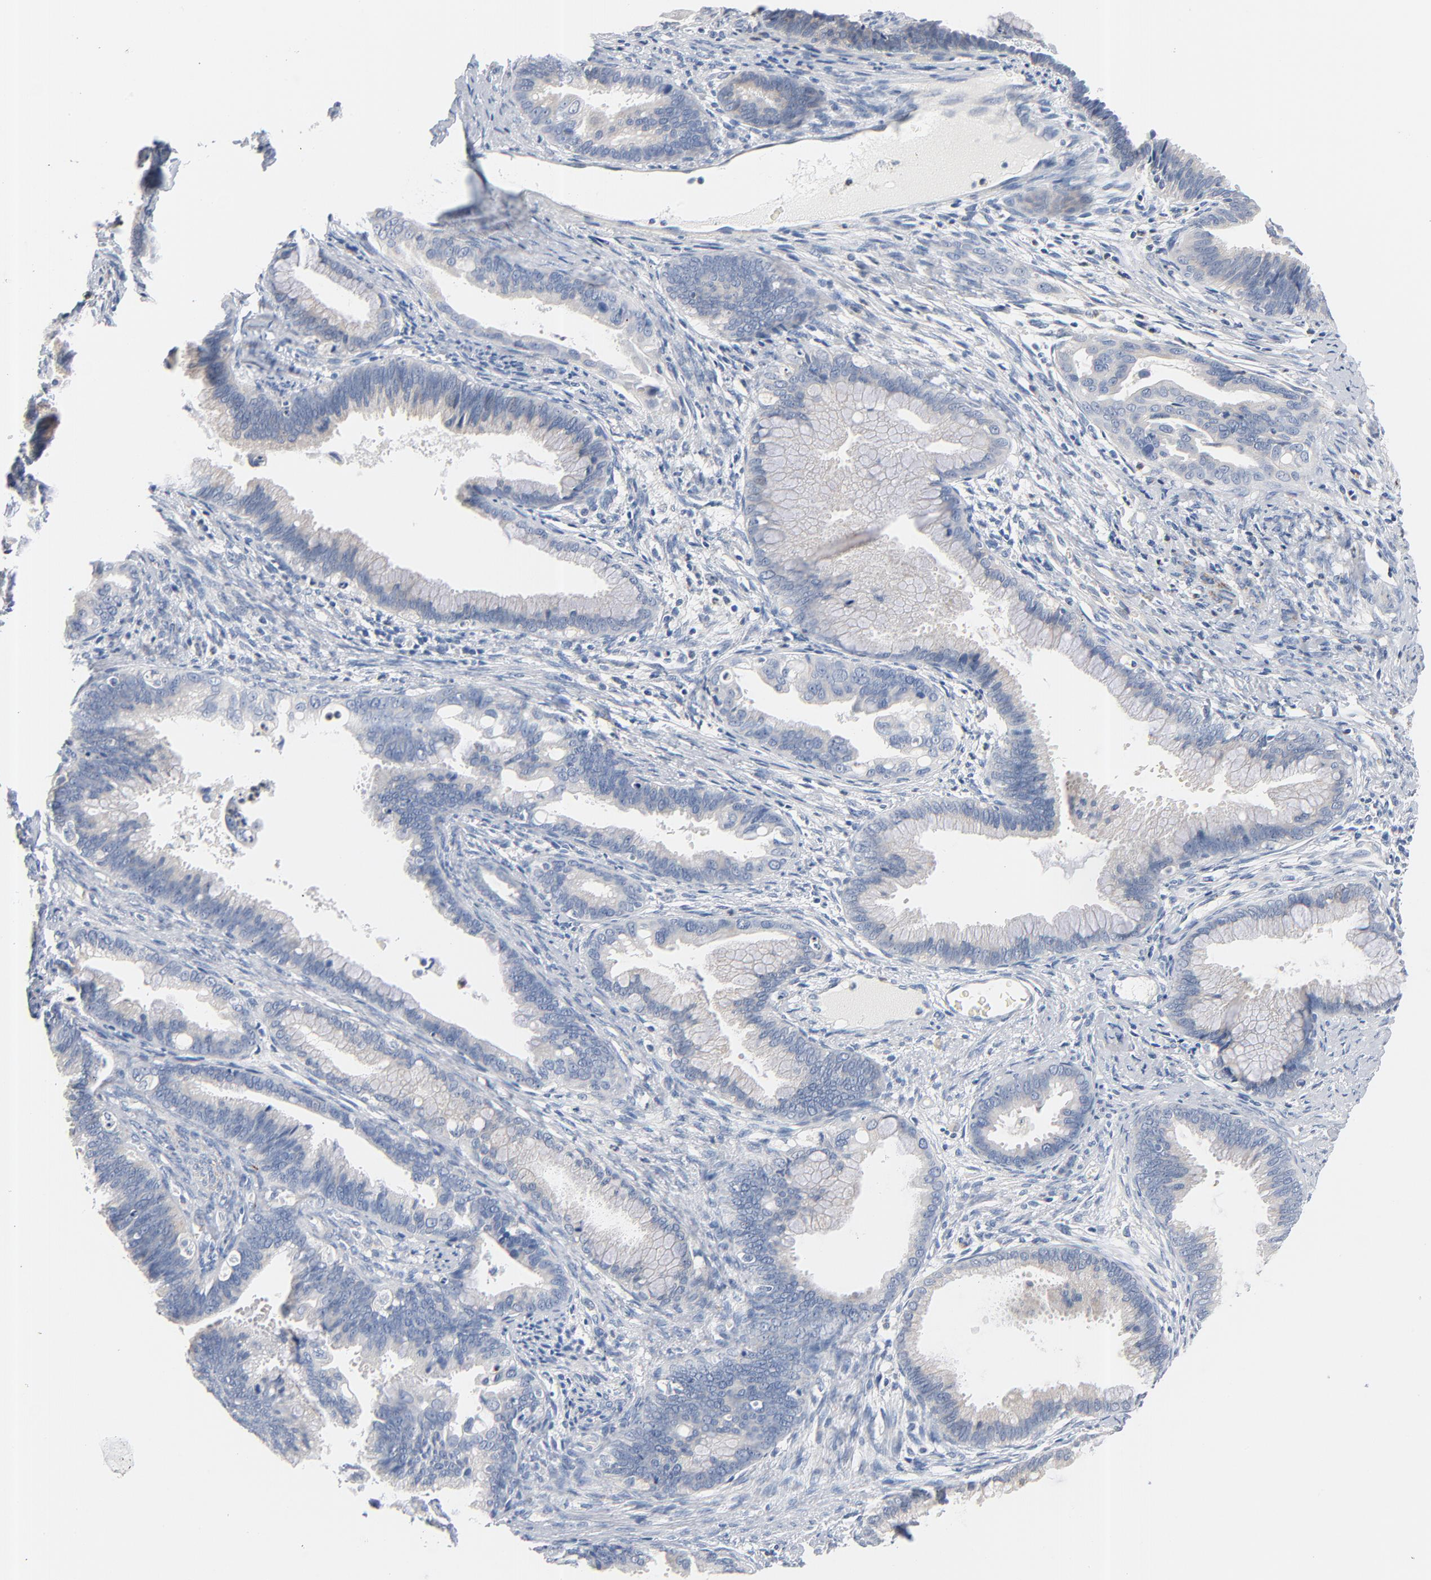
{"staining": {"intensity": "negative", "quantity": "none", "location": "none"}, "tissue": "cervical cancer", "cell_type": "Tumor cells", "image_type": "cancer", "snomed": [{"axis": "morphology", "description": "Adenocarcinoma, NOS"}, {"axis": "topography", "description": "Cervix"}], "caption": "Immunohistochemistry (IHC) image of neoplastic tissue: human cervical cancer stained with DAB (3,3'-diaminobenzidine) exhibits no significant protein positivity in tumor cells.", "gene": "IFT43", "patient": {"sex": "female", "age": 47}}